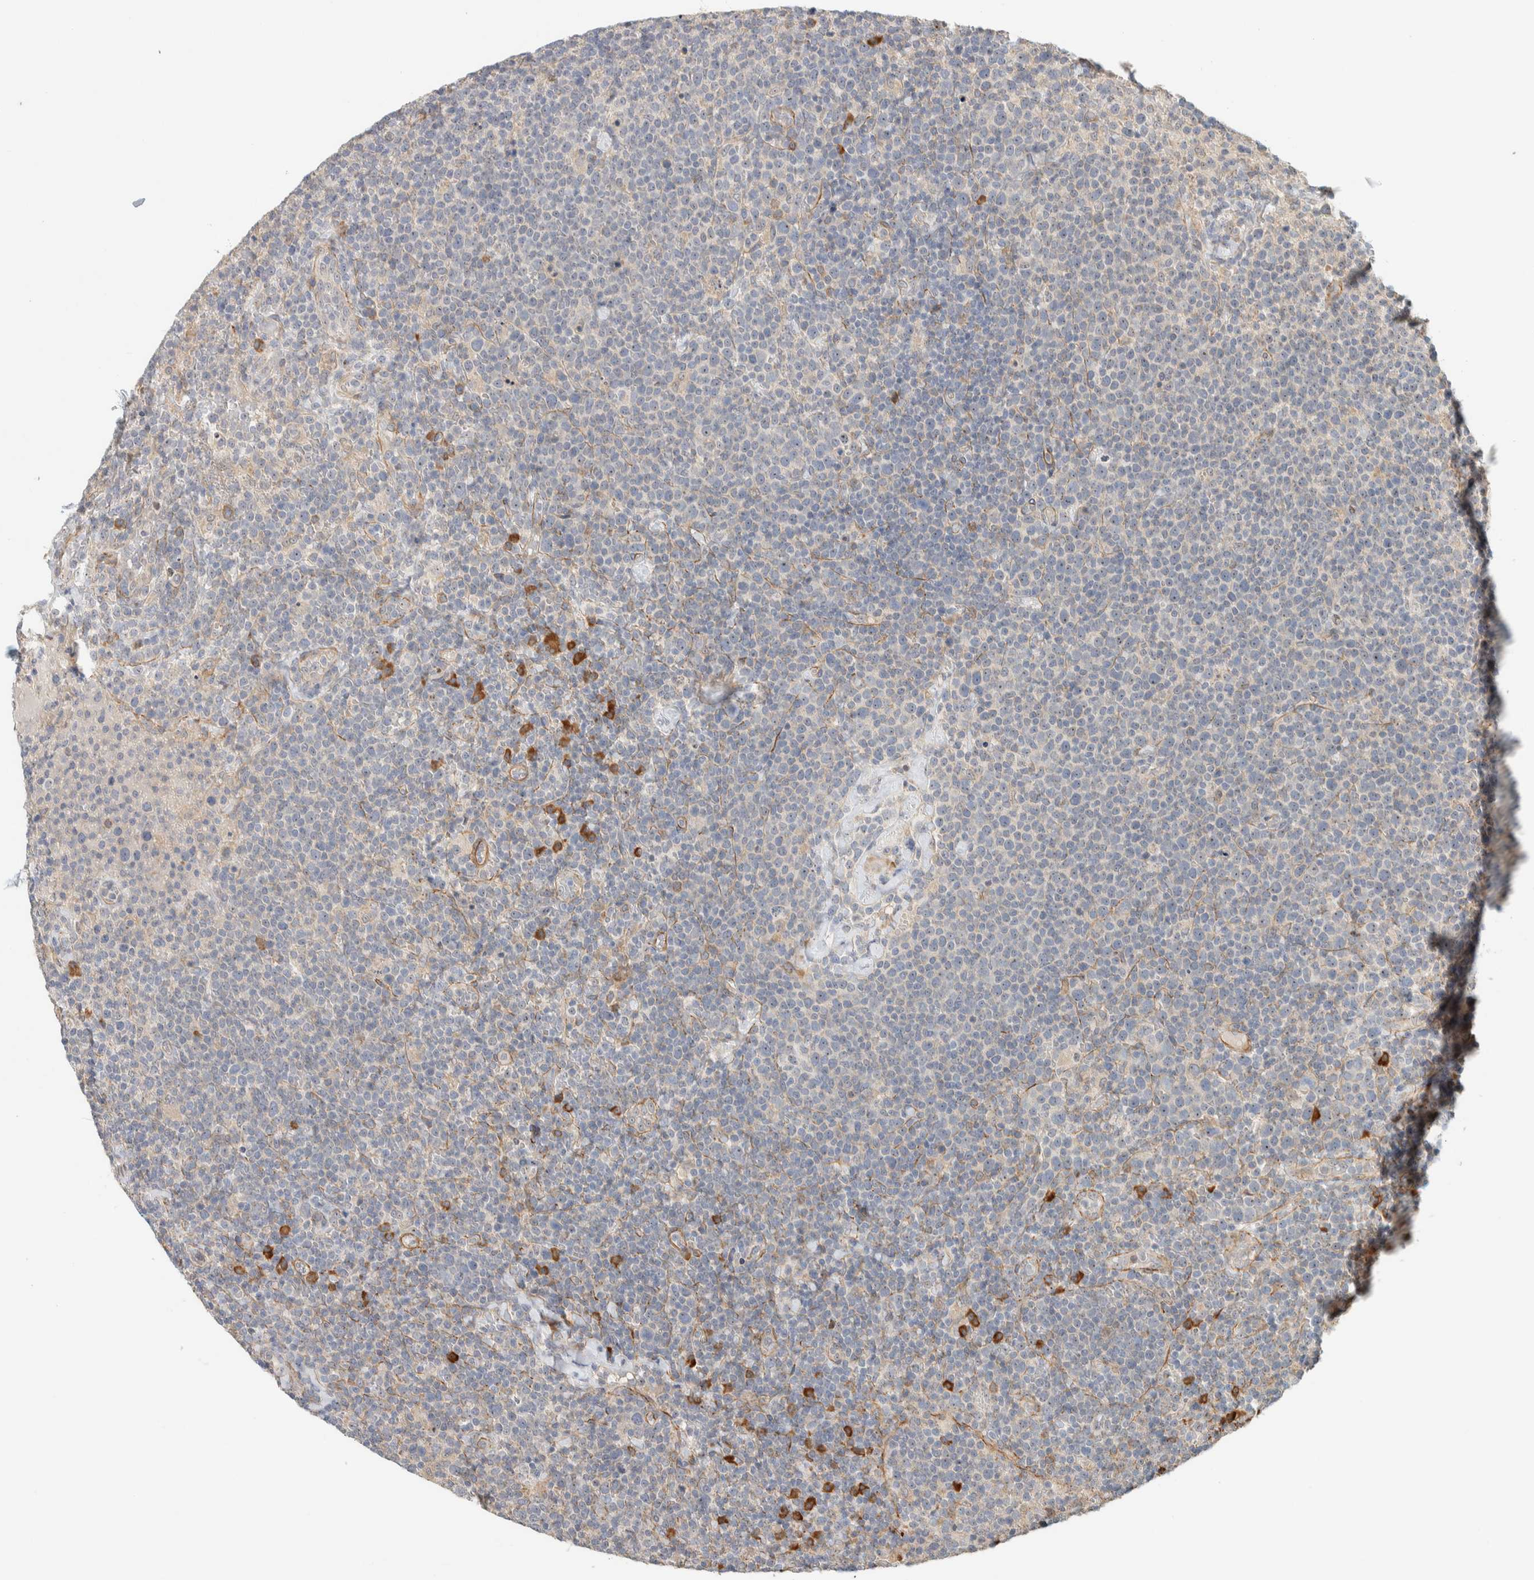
{"staining": {"intensity": "negative", "quantity": "none", "location": "none"}, "tissue": "lymphoma", "cell_type": "Tumor cells", "image_type": "cancer", "snomed": [{"axis": "morphology", "description": "Malignant lymphoma, non-Hodgkin's type, High grade"}, {"axis": "topography", "description": "Lymph node"}], "caption": "High-grade malignant lymphoma, non-Hodgkin's type was stained to show a protein in brown. There is no significant expression in tumor cells. The staining is performed using DAB brown chromogen with nuclei counter-stained in using hematoxylin.", "gene": "KLHL40", "patient": {"sex": "male", "age": 61}}